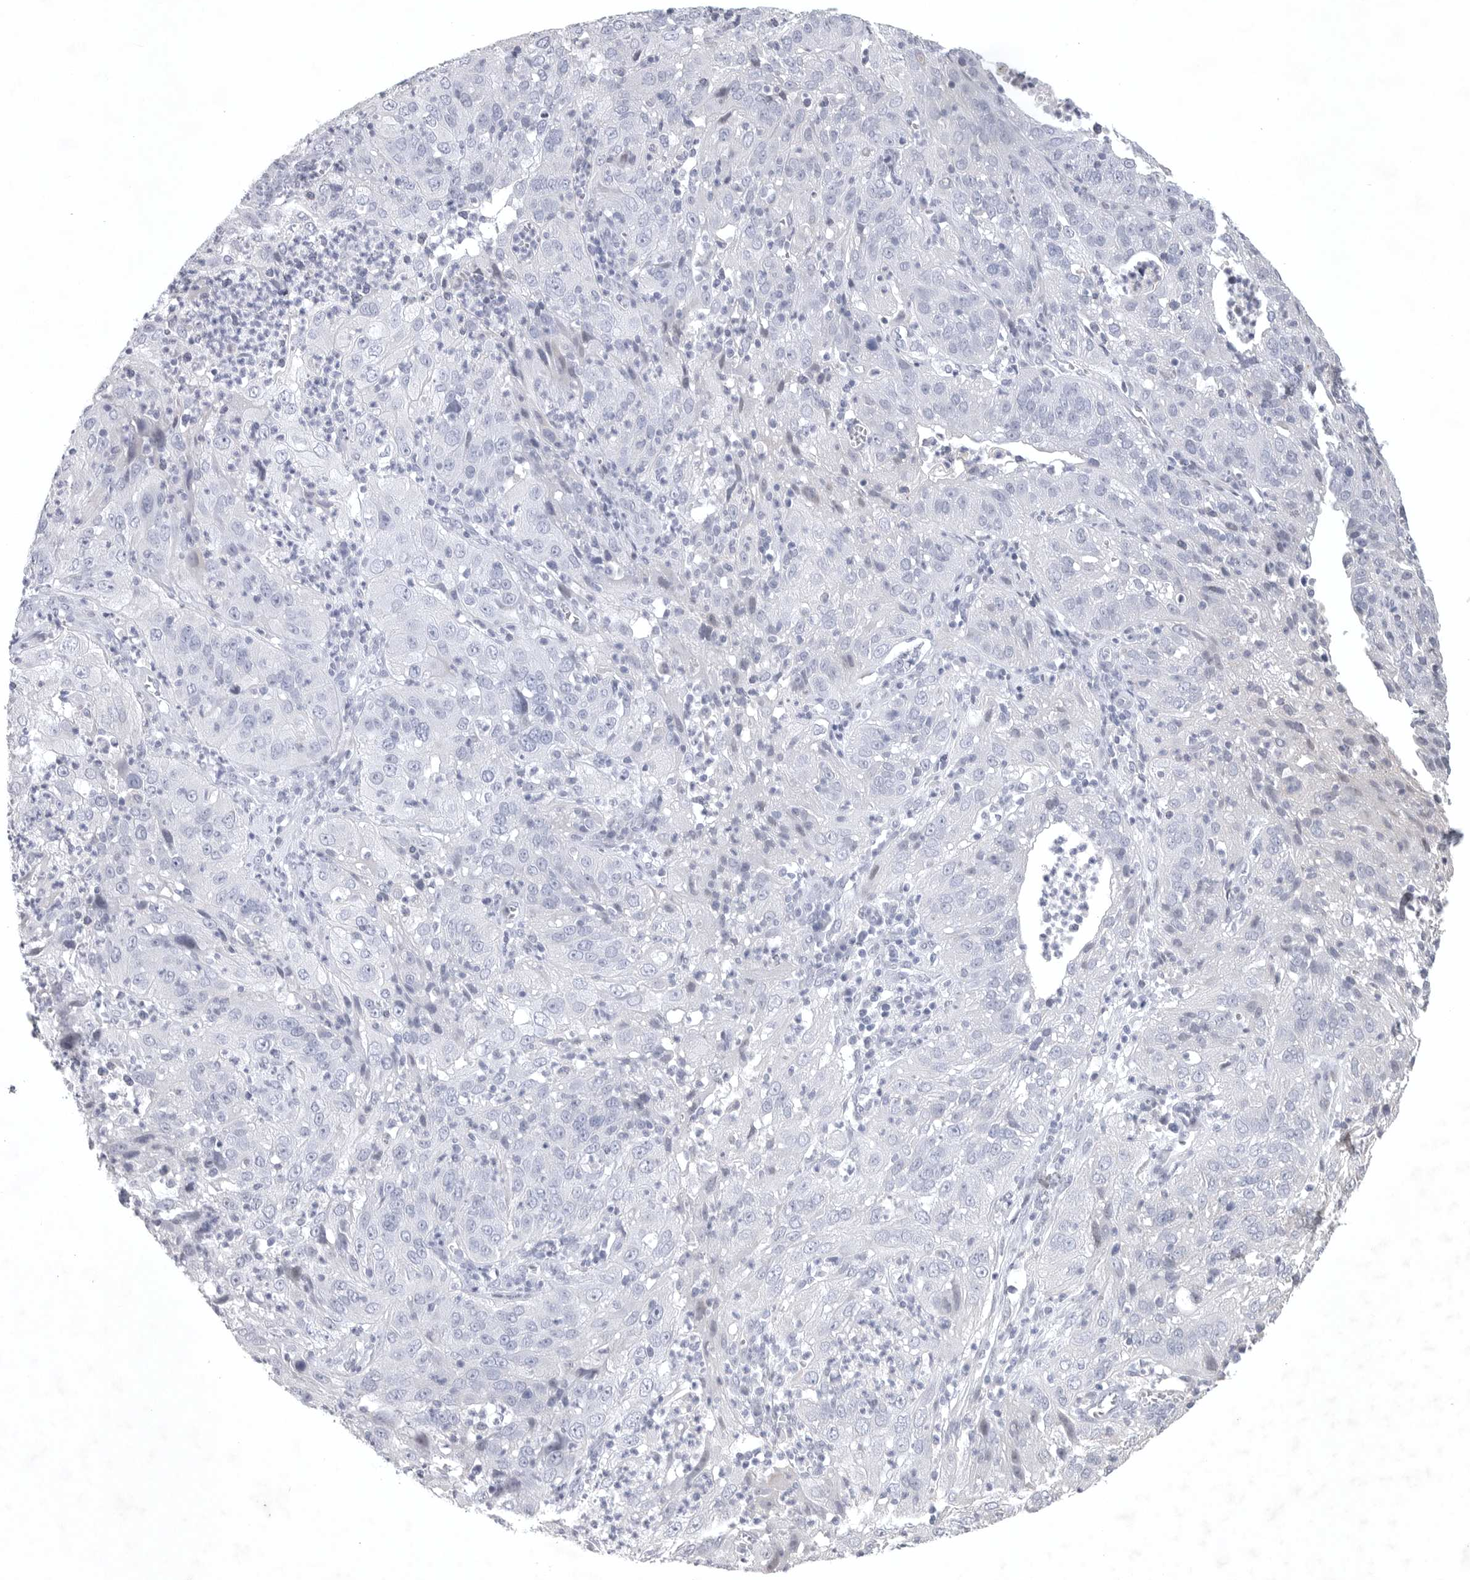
{"staining": {"intensity": "negative", "quantity": "none", "location": "none"}, "tissue": "cervical cancer", "cell_type": "Tumor cells", "image_type": "cancer", "snomed": [{"axis": "morphology", "description": "Squamous cell carcinoma, NOS"}, {"axis": "topography", "description": "Cervix"}], "caption": "The image shows no staining of tumor cells in squamous cell carcinoma (cervical). (Brightfield microscopy of DAB IHC at high magnification).", "gene": "TNR", "patient": {"sex": "female", "age": 32}}